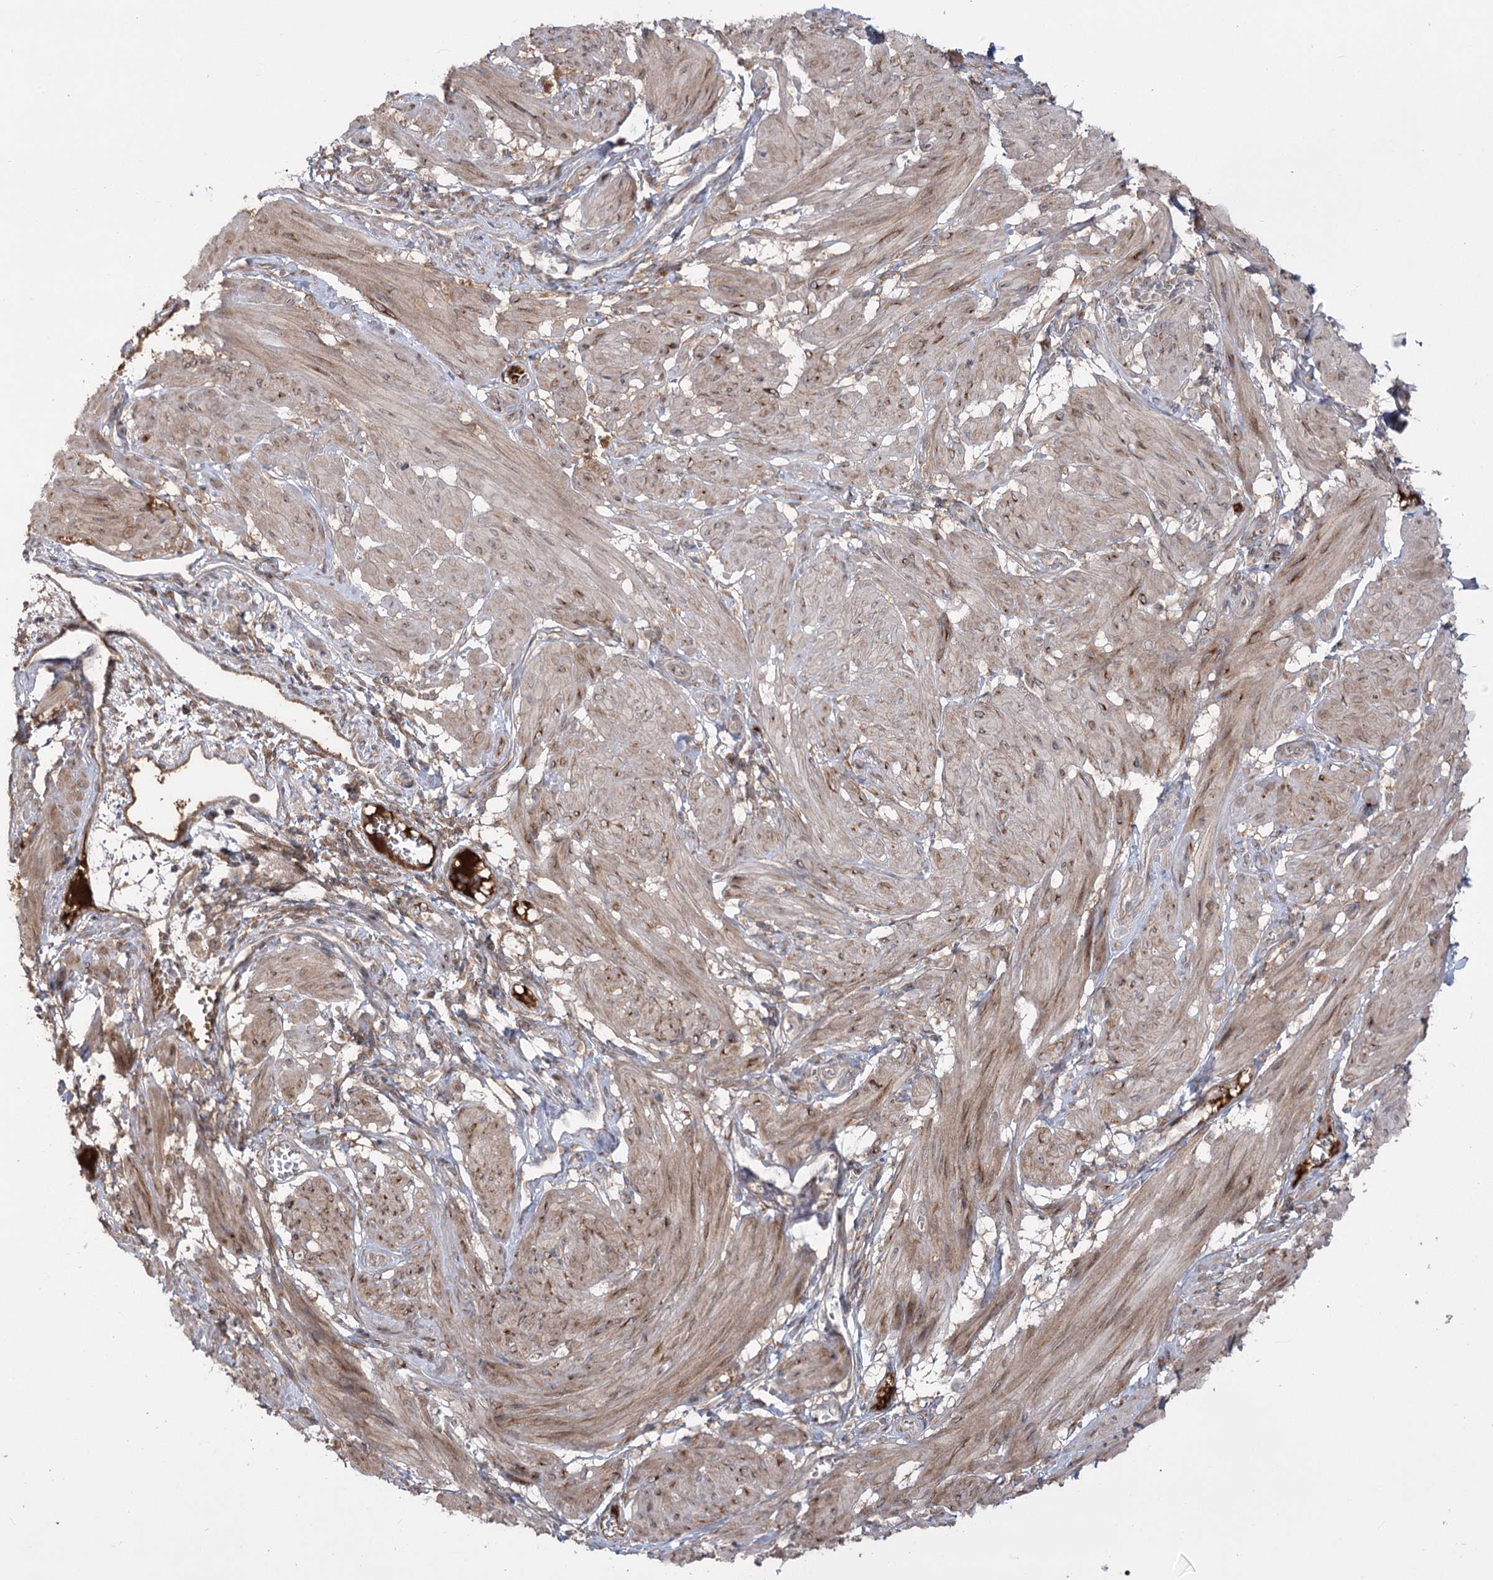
{"staining": {"intensity": "moderate", "quantity": "25%-75%", "location": "cytoplasmic/membranous,nuclear"}, "tissue": "smooth muscle", "cell_type": "Smooth muscle cells", "image_type": "normal", "snomed": [{"axis": "morphology", "description": "Normal tissue, NOS"}, {"axis": "topography", "description": "Smooth muscle"}], "caption": "This image shows normal smooth muscle stained with immunohistochemistry (IHC) to label a protein in brown. The cytoplasmic/membranous,nuclear of smooth muscle cells show moderate positivity for the protein. Nuclei are counter-stained blue.", "gene": "PLEKHA5", "patient": {"sex": "female", "age": 39}}